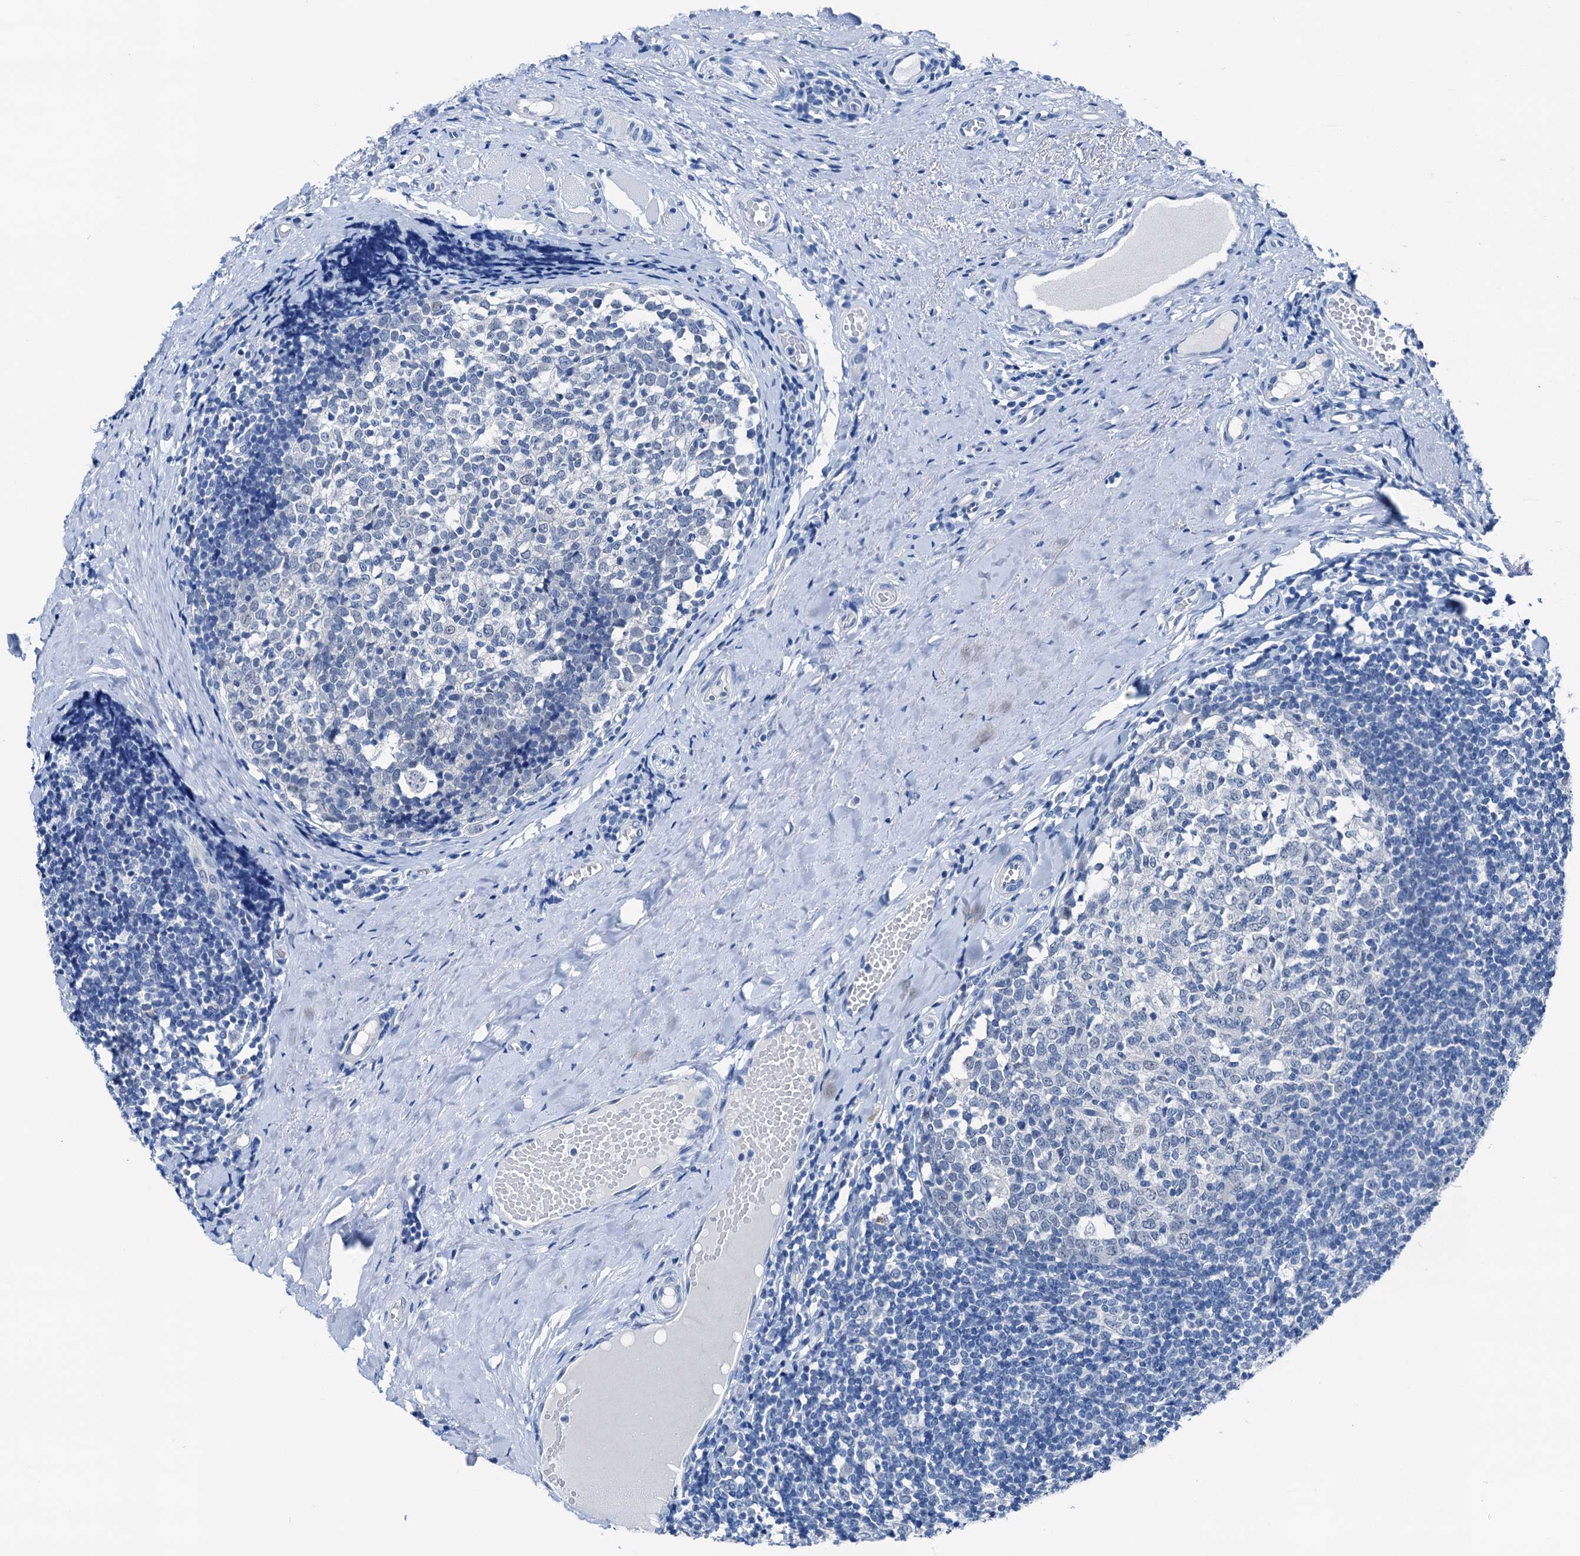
{"staining": {"intensity": "negative", "quantity": "none", "location": "none"}, "tissue": "tonsil", "cell_type": "Germinal center cells", "image_type": "normal", "snomed": [{"axis": "morphology", "description": "Normal tissue, NOS"}, {"axis": "topography", "description": "Tonsil"}], "caption": "Immunohistochemistry of normal tonsil displays no positivity in germinal center cells.", "gene": "CBLN3", "patient": {"sex": "female", "age": 19}}